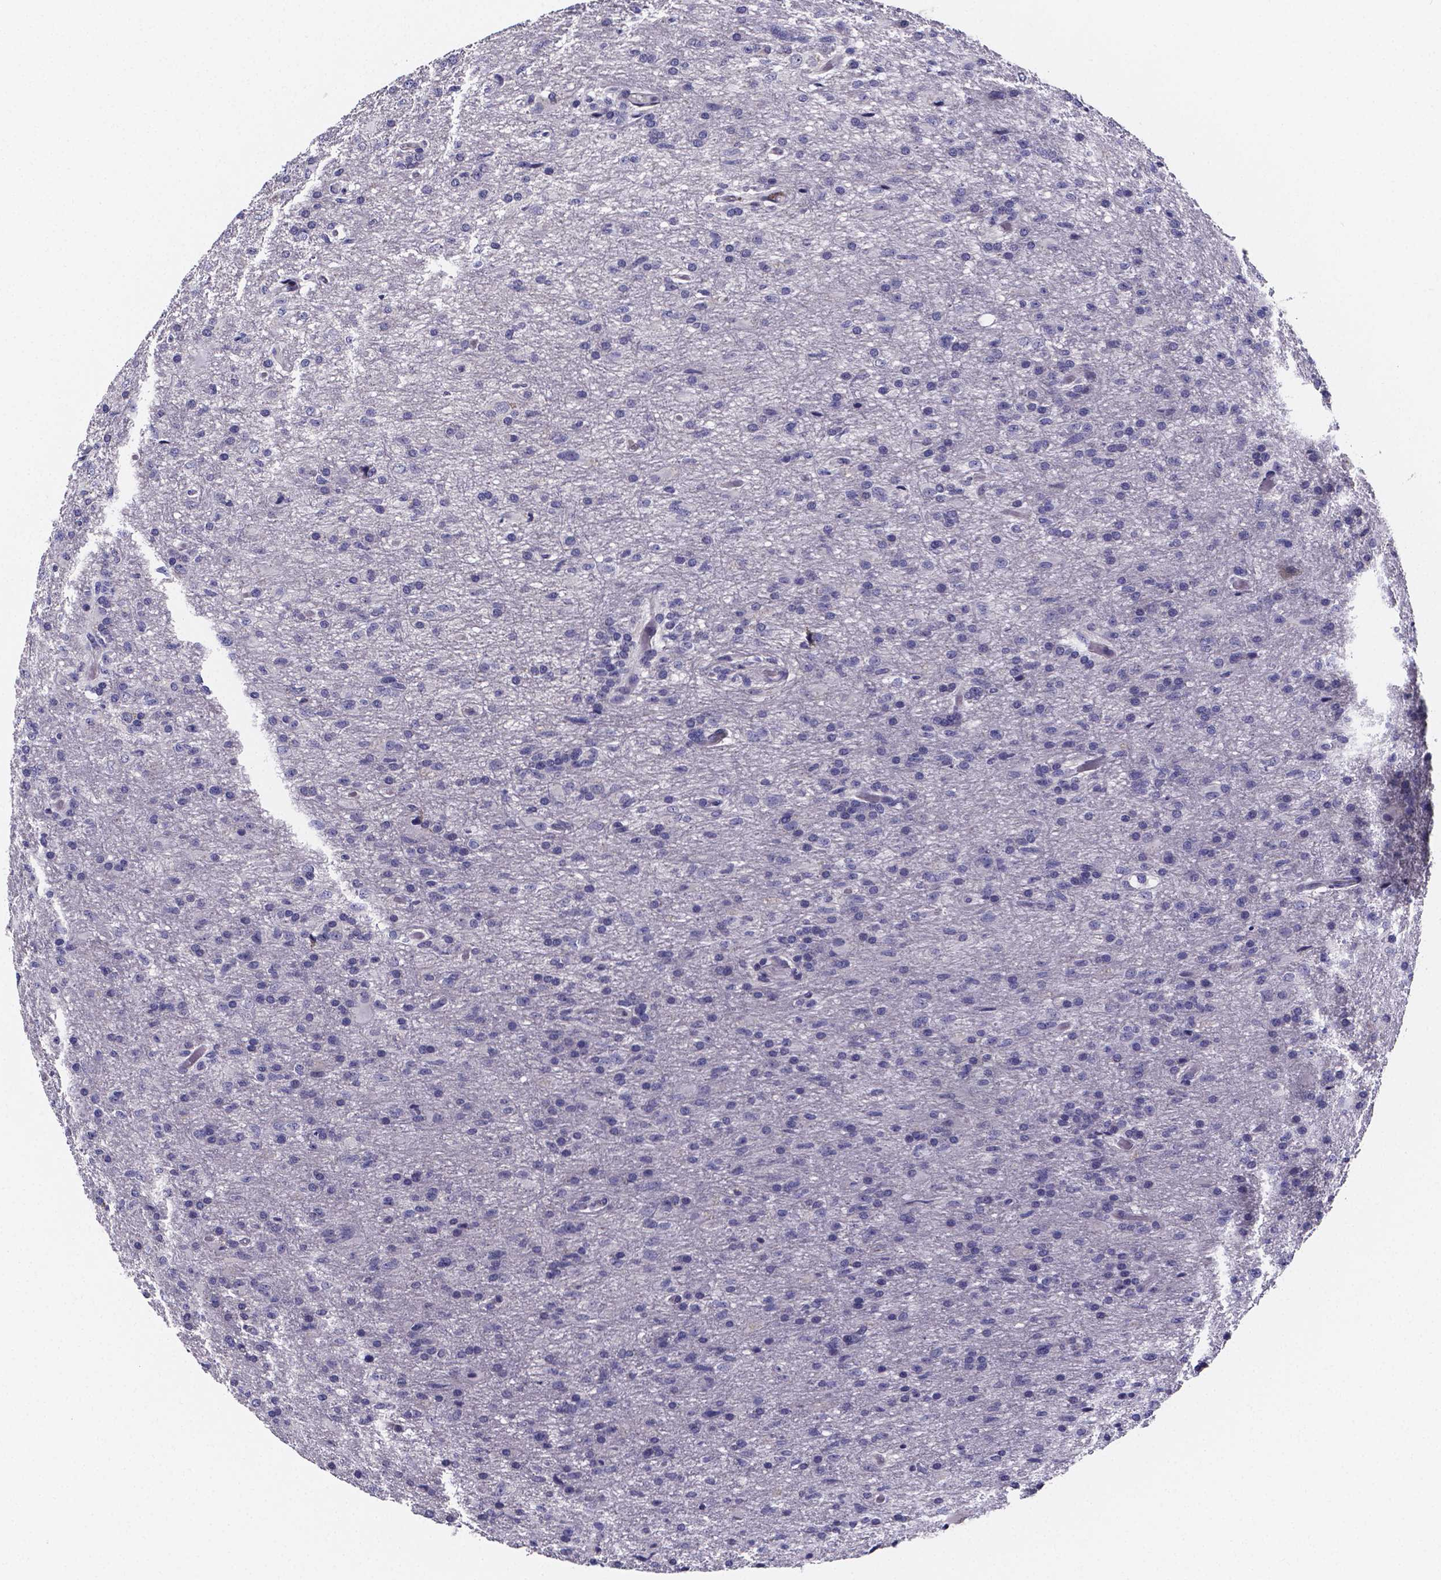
{"staining": {"intensity": "negative", "quantity": "none", "location": "none"}, "tissue": "glioma", "cell_type": "Tumor cells", "image_type": "cancer", "snomed": [{"axis": "morphology", "description": "Glioma, malignant, High grade"}, {"axis": "topography", "description": "Brain"}], "caption": "Photomicrograph shows no significant protein positivity in tumor cells of malignant glioma (high-grade).", "gene": "IZUMO1", "patient": {"sex": "male", "age": 68}}